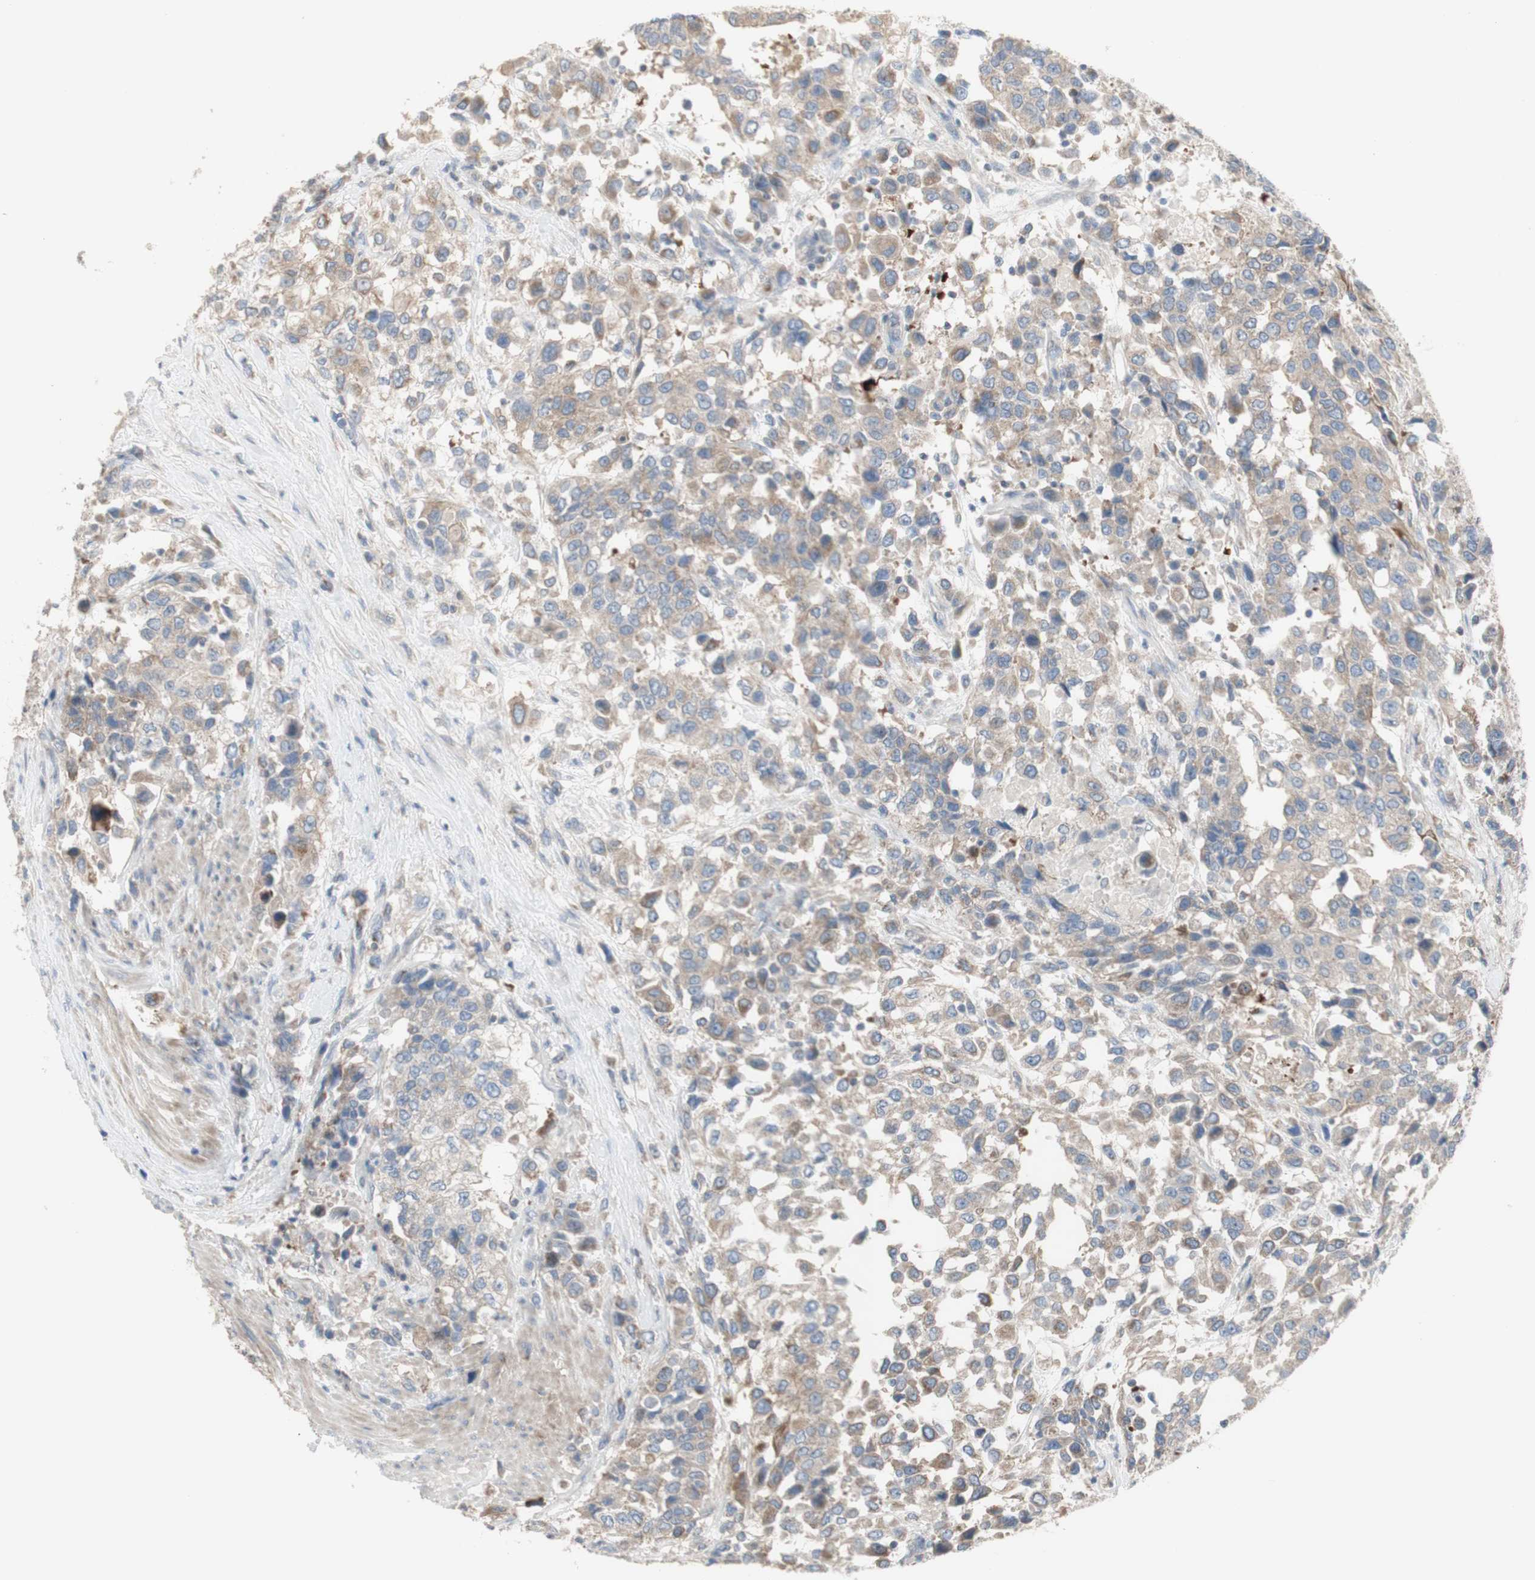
{"staining": {"intensity": "weak", "quantity": "25%-75%", "location": "cytoplasmic/membranous"}, "tissue": "urothelial cancer", "cell_type": "Tumor cells", "image_type": "cancer", "snomed": [{"axis": "morphology", "description": "Urothelial carcinoma, High grade"}, {"axis": "topography", "description": "Urinary bladder"}], "caption": "A micrograph of human urothelial cancer stained for a protein exhibits weak cytoplasmic/membranous brown staining in tumor cells.", "gene": "C3orf52", "patient": {"sex": "female", "age": 80}}